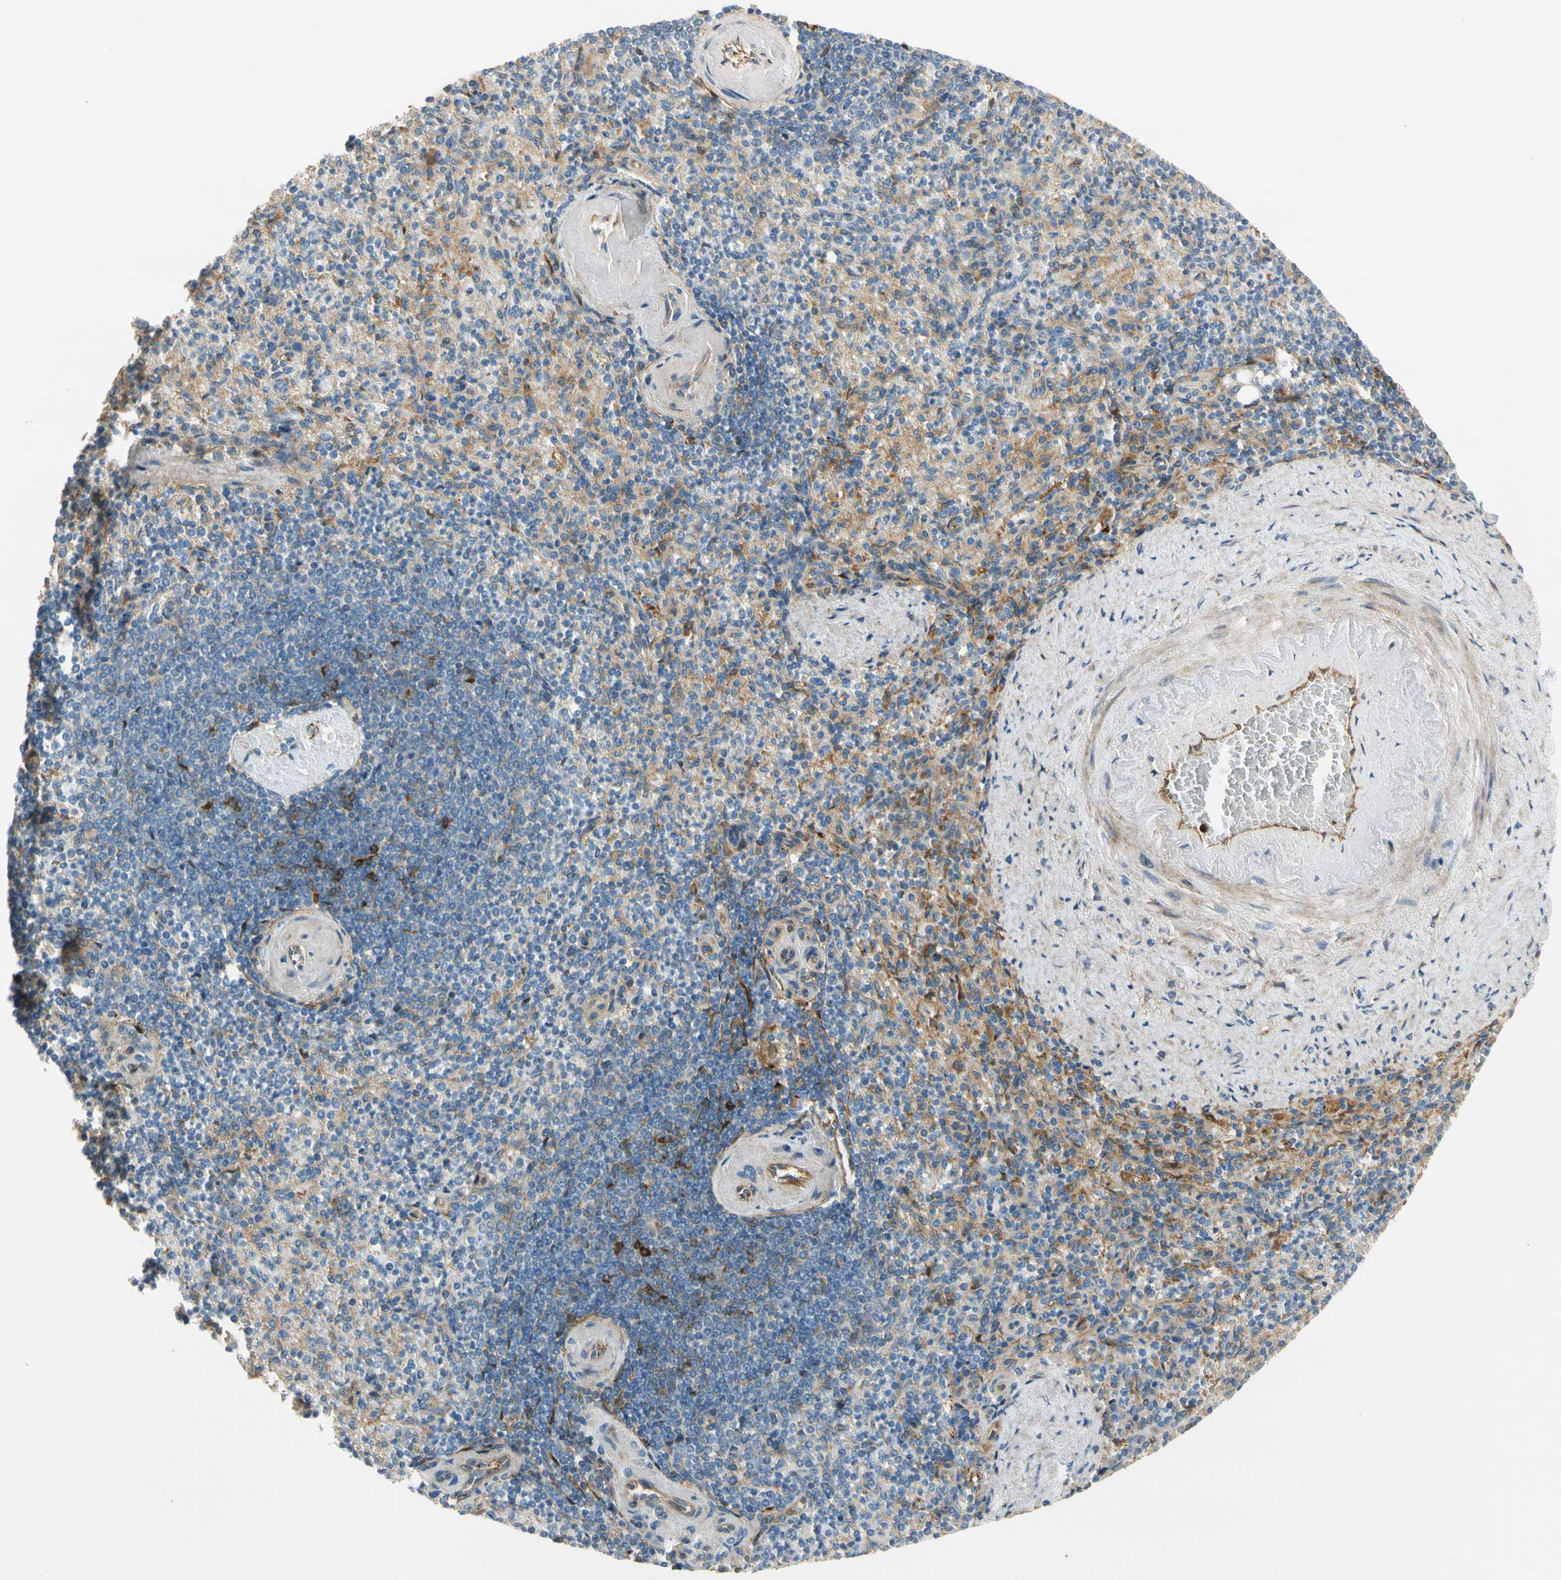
{"staining": {"intensity": "strong", "quantity": "25%-75%", "location": "cytoplasmic/membranous"}, "tissue": "spleen", "cell_type": "Cells in red pulp", "image_type": "normal", "snomed": [{"axis": "morphology", "description": "Normal tissue, NOS"}, {"axis": "topography", "description": "Spleen"}], "caption": "Strong cytoplasmic/membranous staining for a protein is seen in approximately 25%-75% of cells in red pulp of normal spleen using immunohistochemistry (IHC).", "gene": "PARP14", "patient": {"sex": "female", "age": 74}}